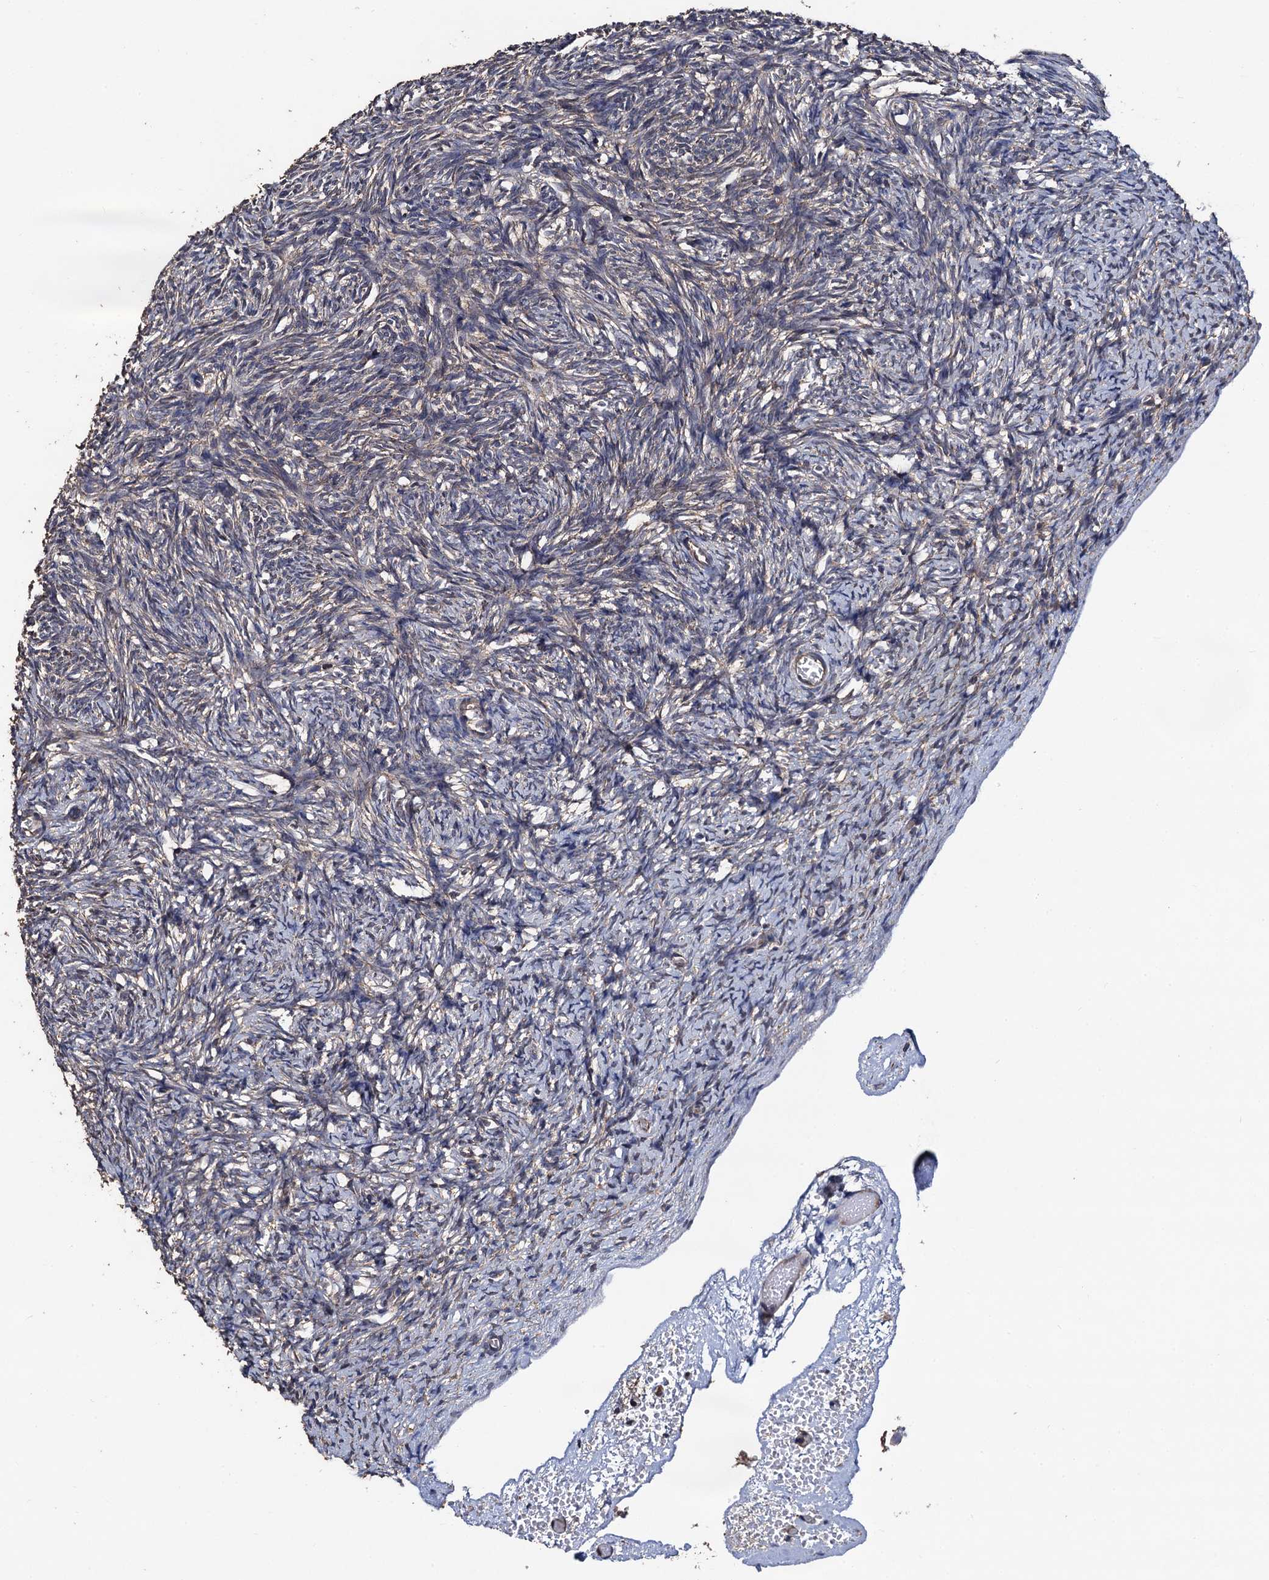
{"staining": {"intensity": "weak", "quantity": "<25%", "location": "cytoplasmic/membranous"}, "tissue": "ovary", "cell_type": "Ovarian stroma cells", "image_type": "normal", "snomed": [{"axis": "morphology", "description": "Normal tissue, NOS"}, {"axis": "topography", "description": "Ovary"}], "caption": "Immunohistochemical staining of normal human ovary reveals no significant staining in ovarian stroma cells.", "gene": "PPTC7", "patient": {"sex": "female", "age": 34}}